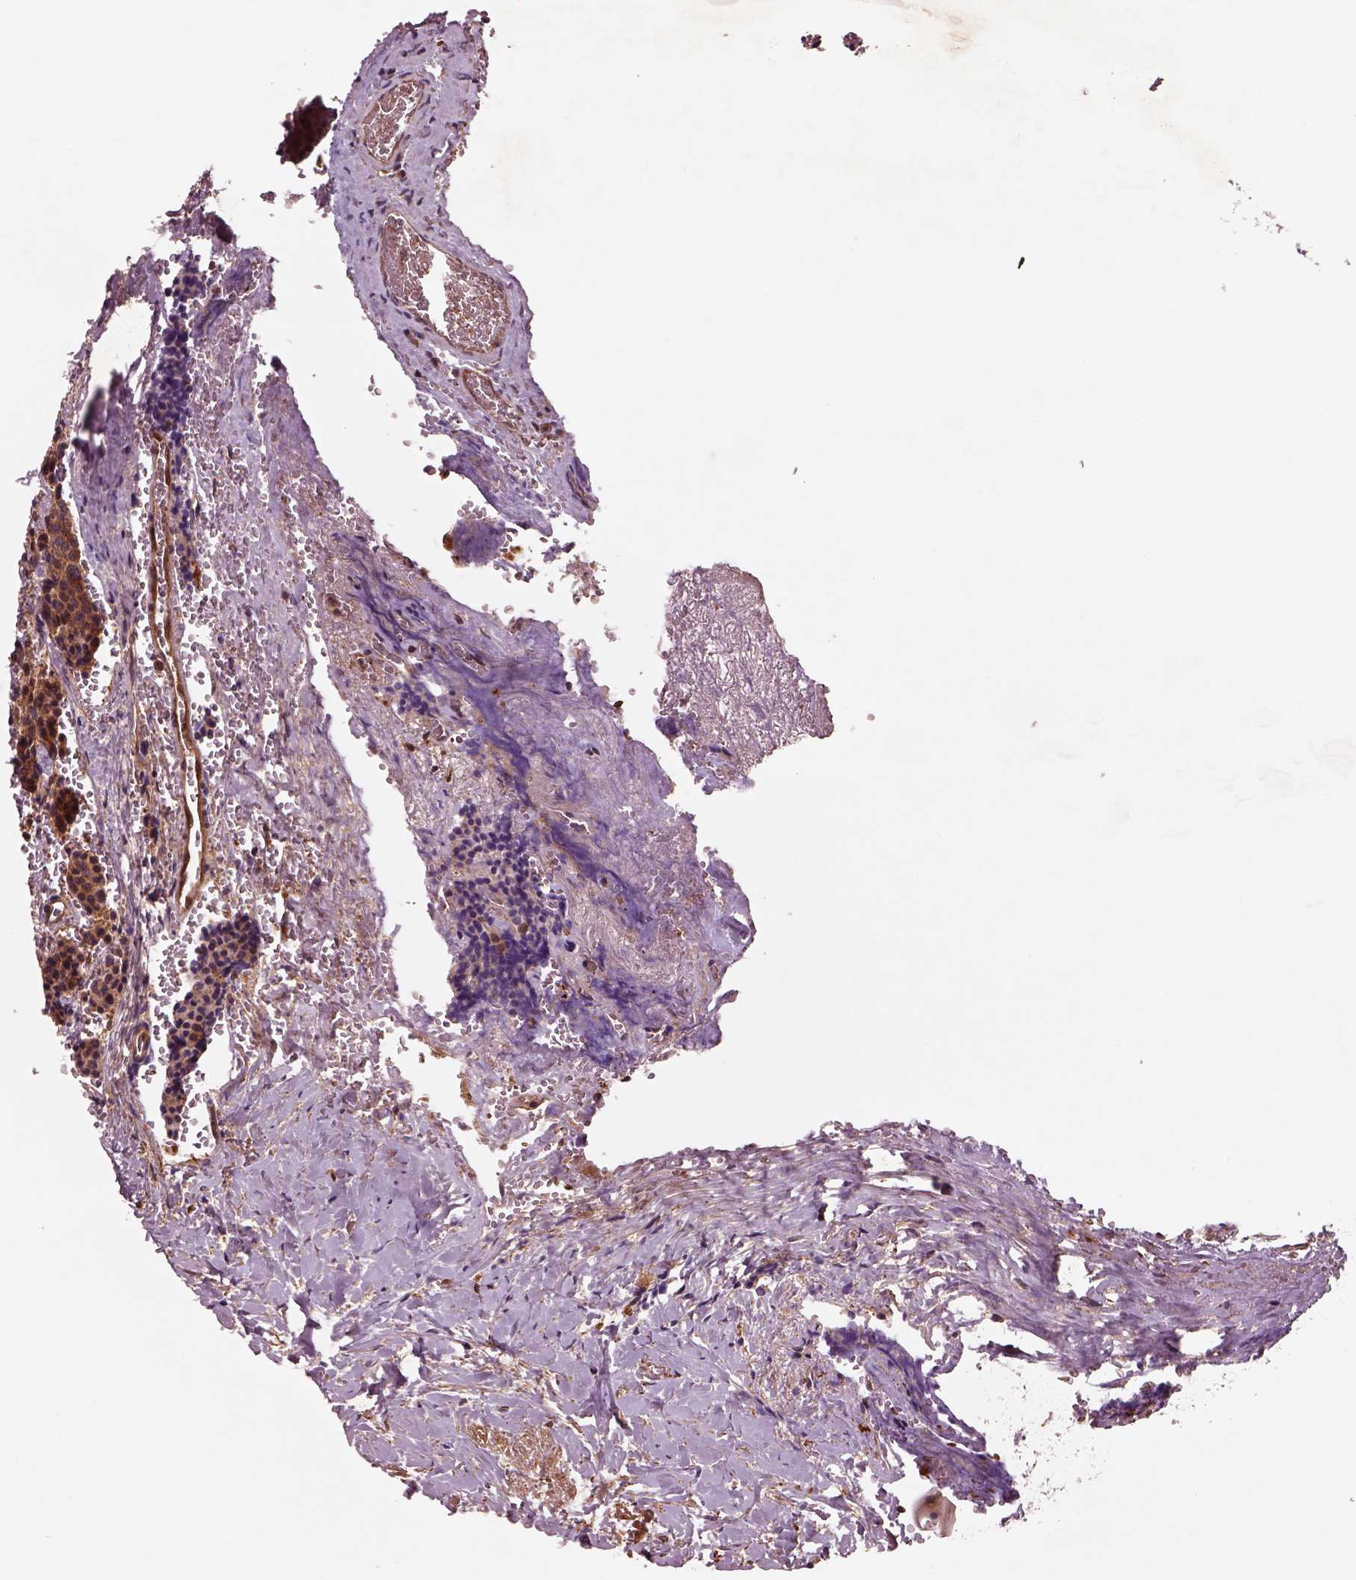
{"staining": {"intensity": "moderate", "quantity": ">75%", "location": "cytoplasmic/membranous"}, "tissue": "carcinoid", "cell_type": "Tumor cells", "image_type": "cancer", "snomed": [{"axis": "morphology", "description": "Carcinoid, malignant, NOS"}, {"axis": "topography", "description": "Small intestine"}], "caption": "Carcinoid tissue demonstrates moderate cytoplasmic/membranous expression in about >75% of tumor cells", "gene": "WASHC2A", "patient": {"sex": "male", "age": 73}}